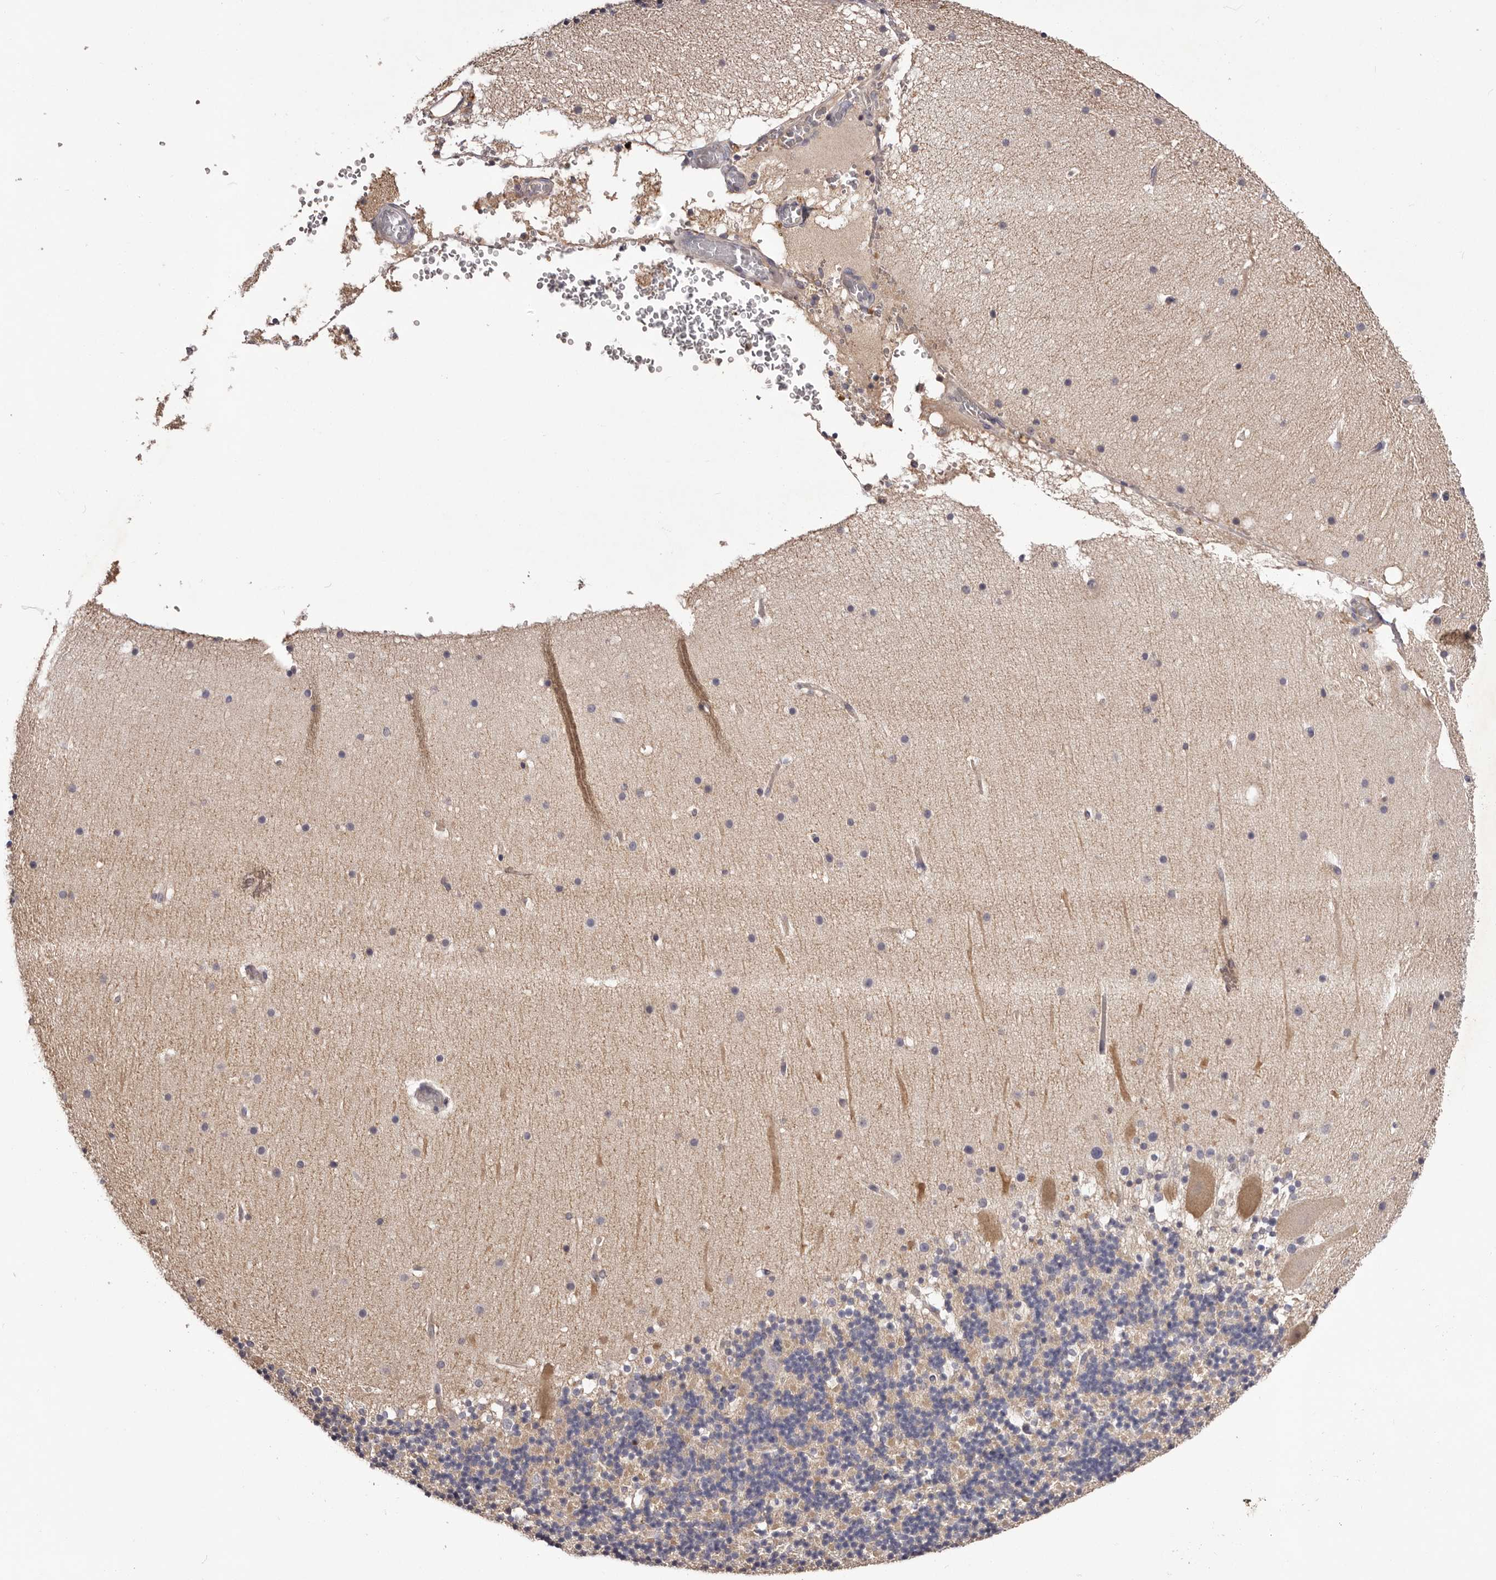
{"staining": {"intensity": "moderate", "quantity": "25%-75%", "location": "cytoplasmic/membranous"}, "tissue": "cerebellum", "cell_type": "Cells in granular layer", "image_type": "normal", "snomed": [{"axis": "morphology", "description": "Normal tissue, NOS"}, {"axis": "topography", "description": "Cerebellum"}], "caption": "Human cerebellum stained with a brown dye demonstrates moderate cytoplasmic/membranous positive expression in approximately 25%-75% of cells in granular layer.", "gene": "LTV1", "patient": {"sex": "male", "age": 57}}